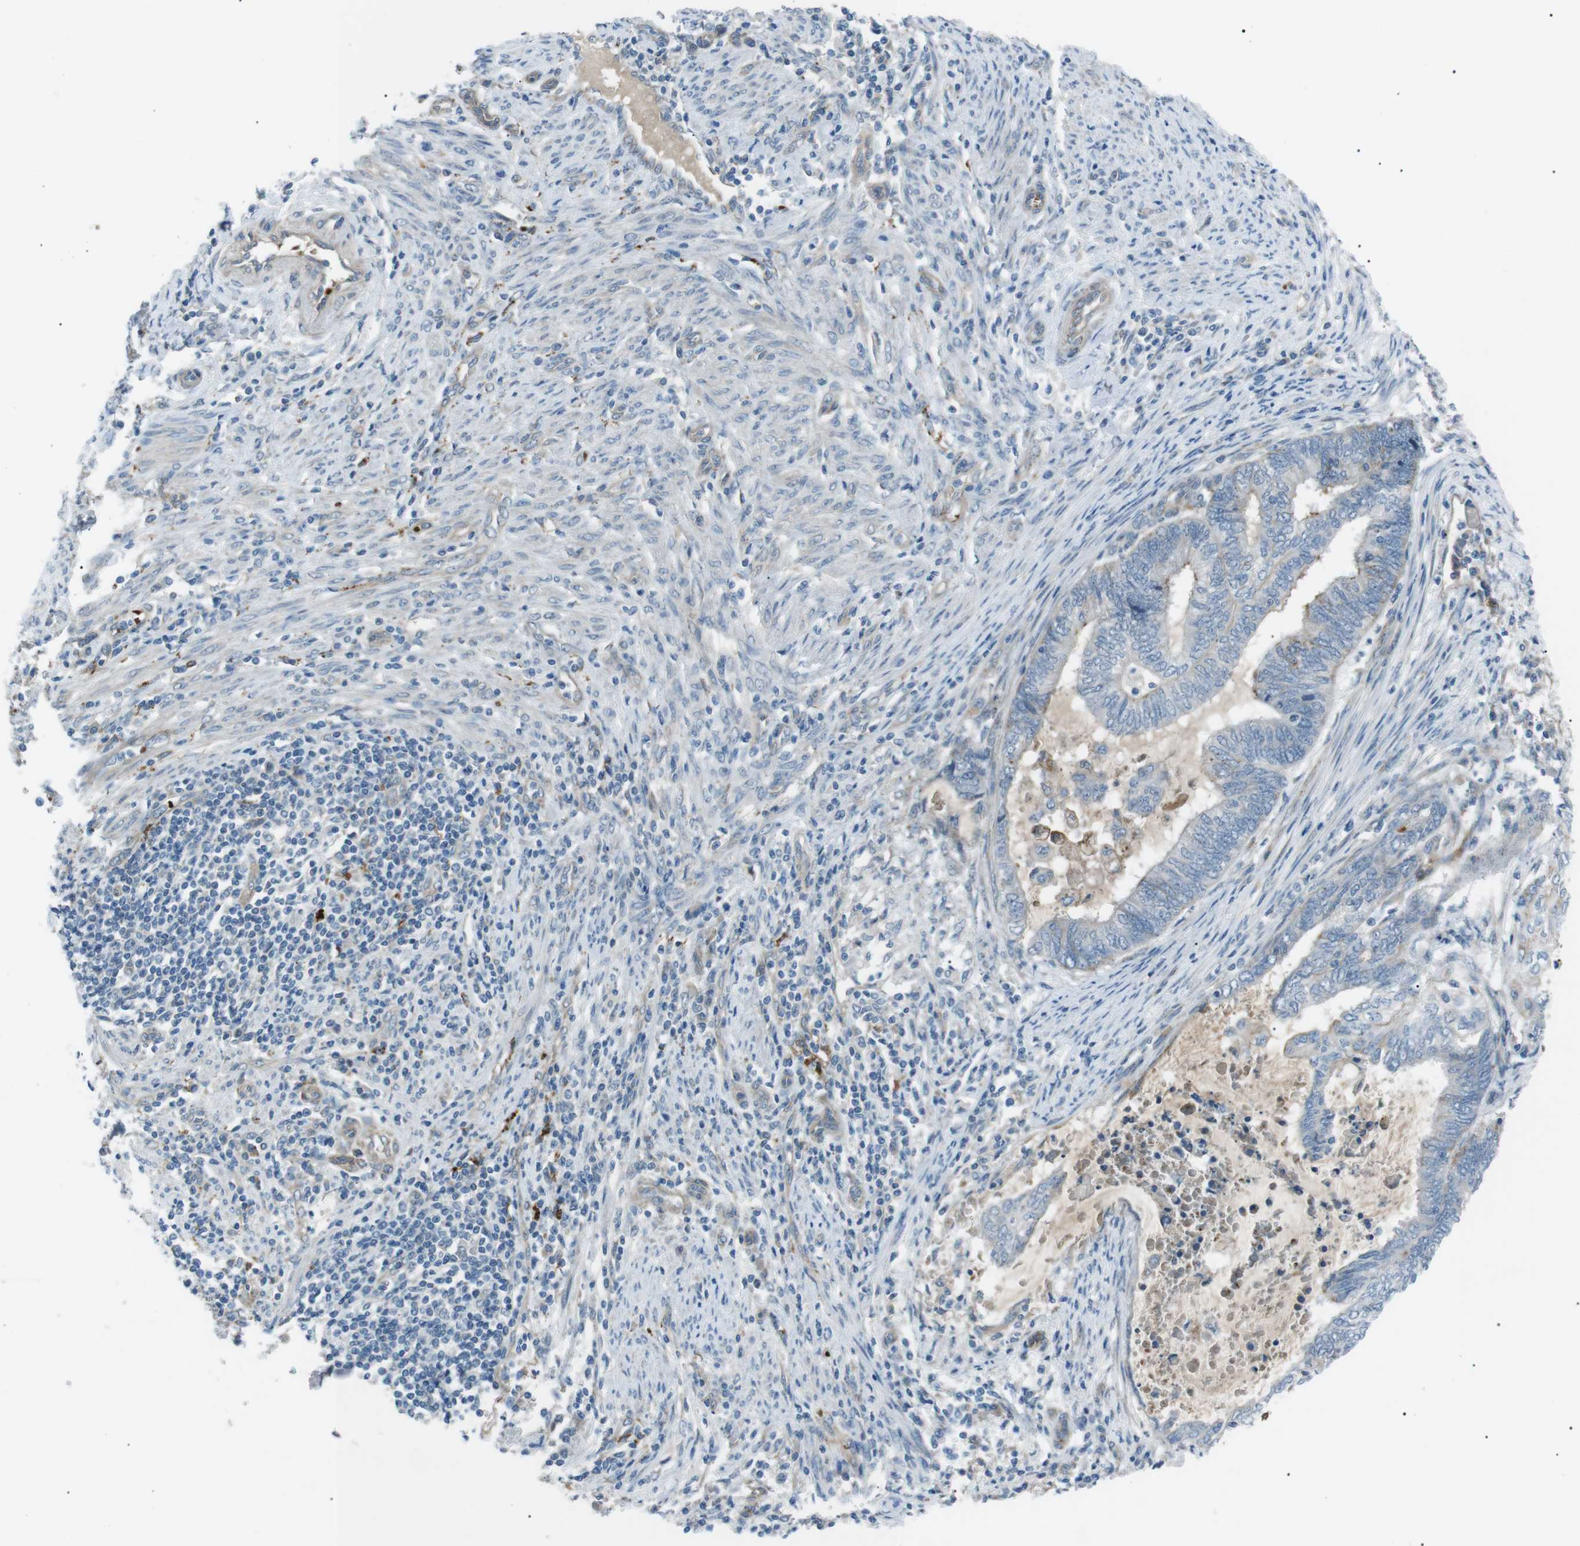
{"staining": {"intensity": "negative", "quantity": "none", "location": "none"}, "tissue": "endometrial cancer", "cell_type": "Tumor cells", "image_type": "cancer", "snomed": [{"axis": "morphology", "description": "Adenocarcinoma, NOS"}, {"axis": "topography", "description": "Uterus"}, {"axis": "topography", "description": "Endometrium"}], "caption": "Immunohistochemistry histopathology image of human endometrial adenocarcinoma stained for a protein (brown), which displays no positivity in tumor cells.", "gene": "B4GALNT2", "patient": {"sex": "female", "age": 70}}